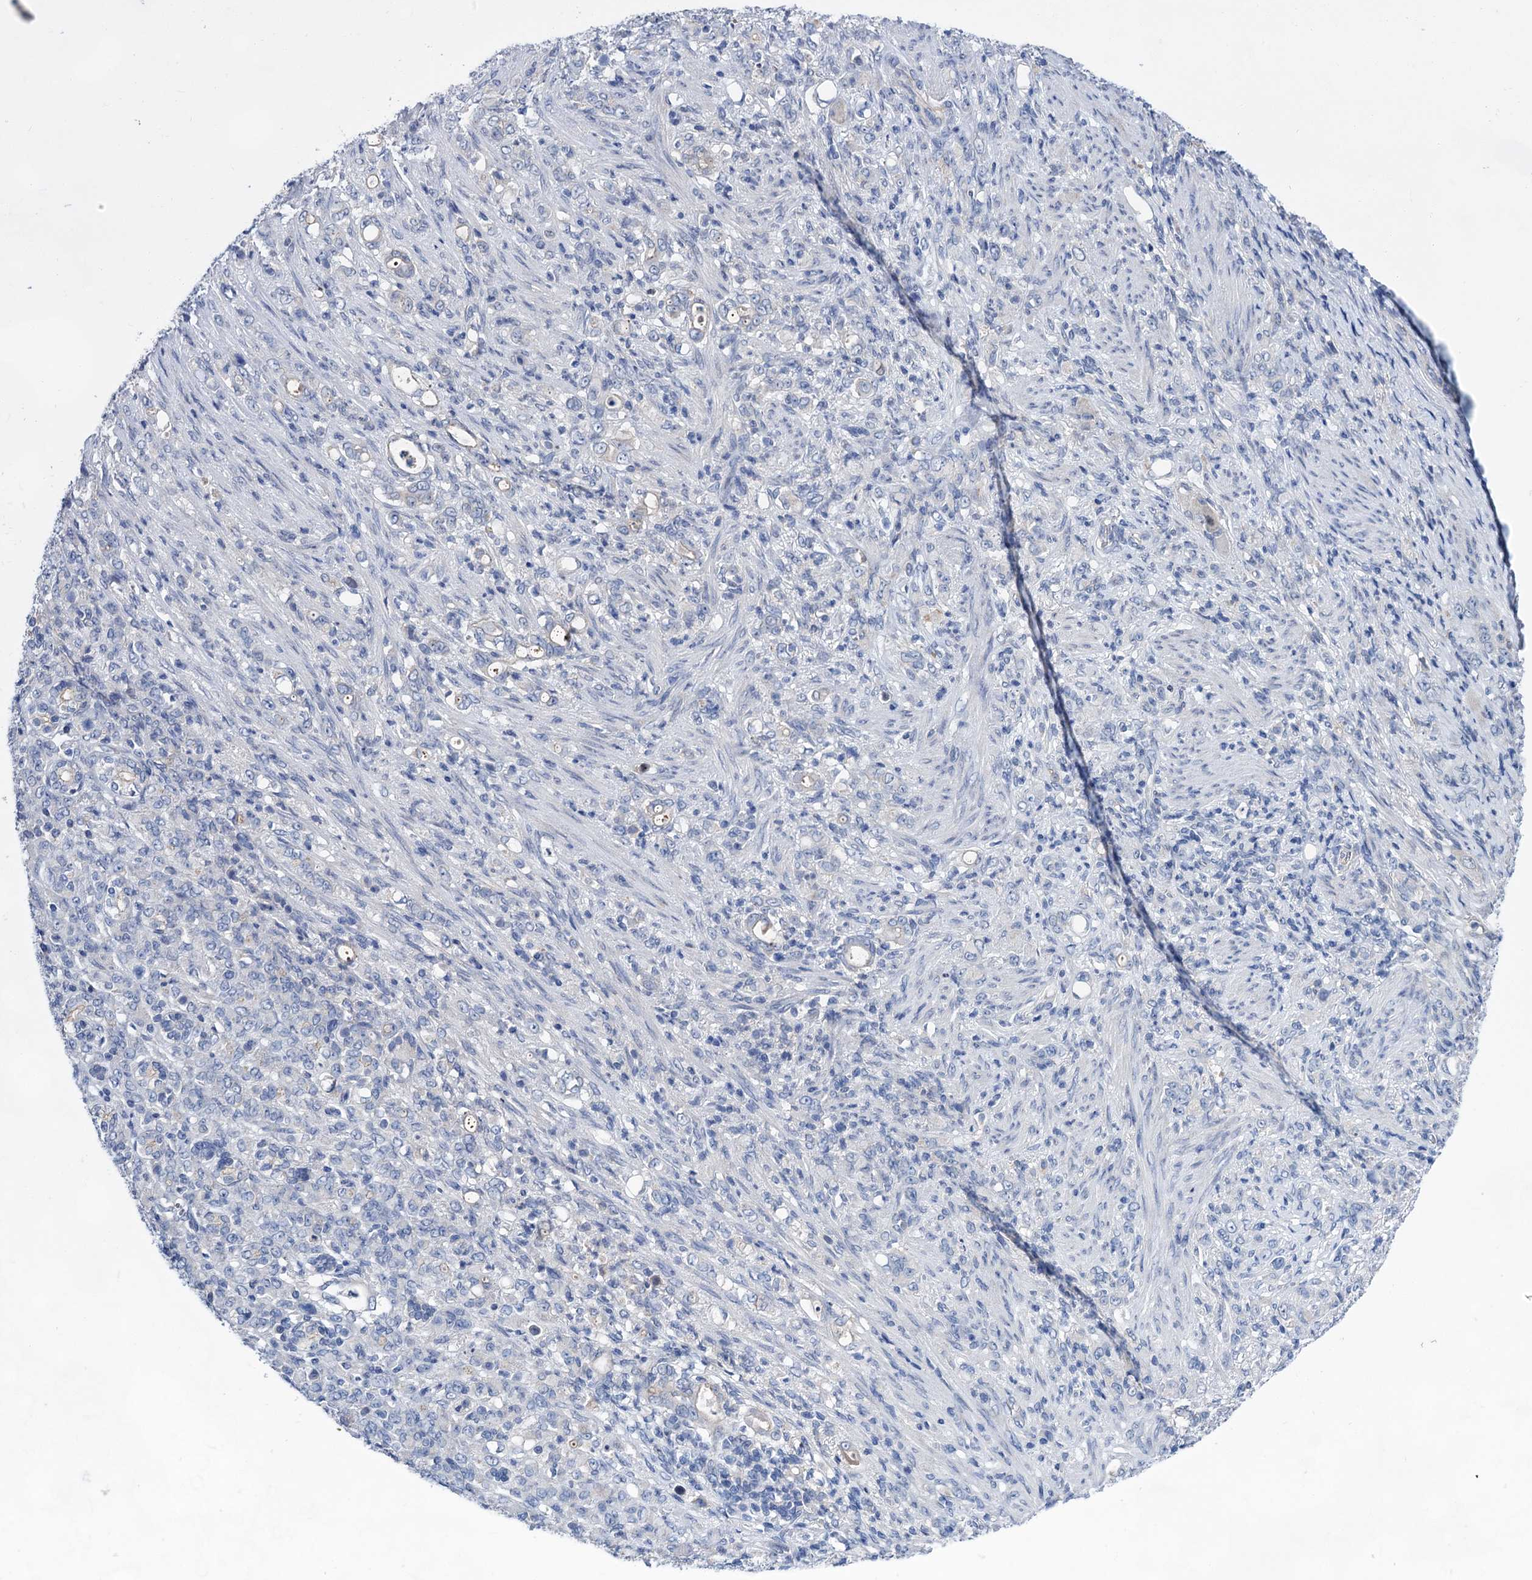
{"staining": {"intensity": "negative", "quantity": "none", "location": "none"}, "tissue": "stomach cancer", "cell_type": "Tumor cells", "image_type": "cancer", "snomed": [{"axis": "morphology", "description": "Adenocarcinoma, NOS"}, {"axis": "topography", "description": "Stomach"}], "caption": "Stomach cancer (adenocarcinoma) was stained to show a protein in brown. There is no significant positivity in tumor cells.", "gene": "MORN3", "patient": {"sex": "female", "age": 79}}